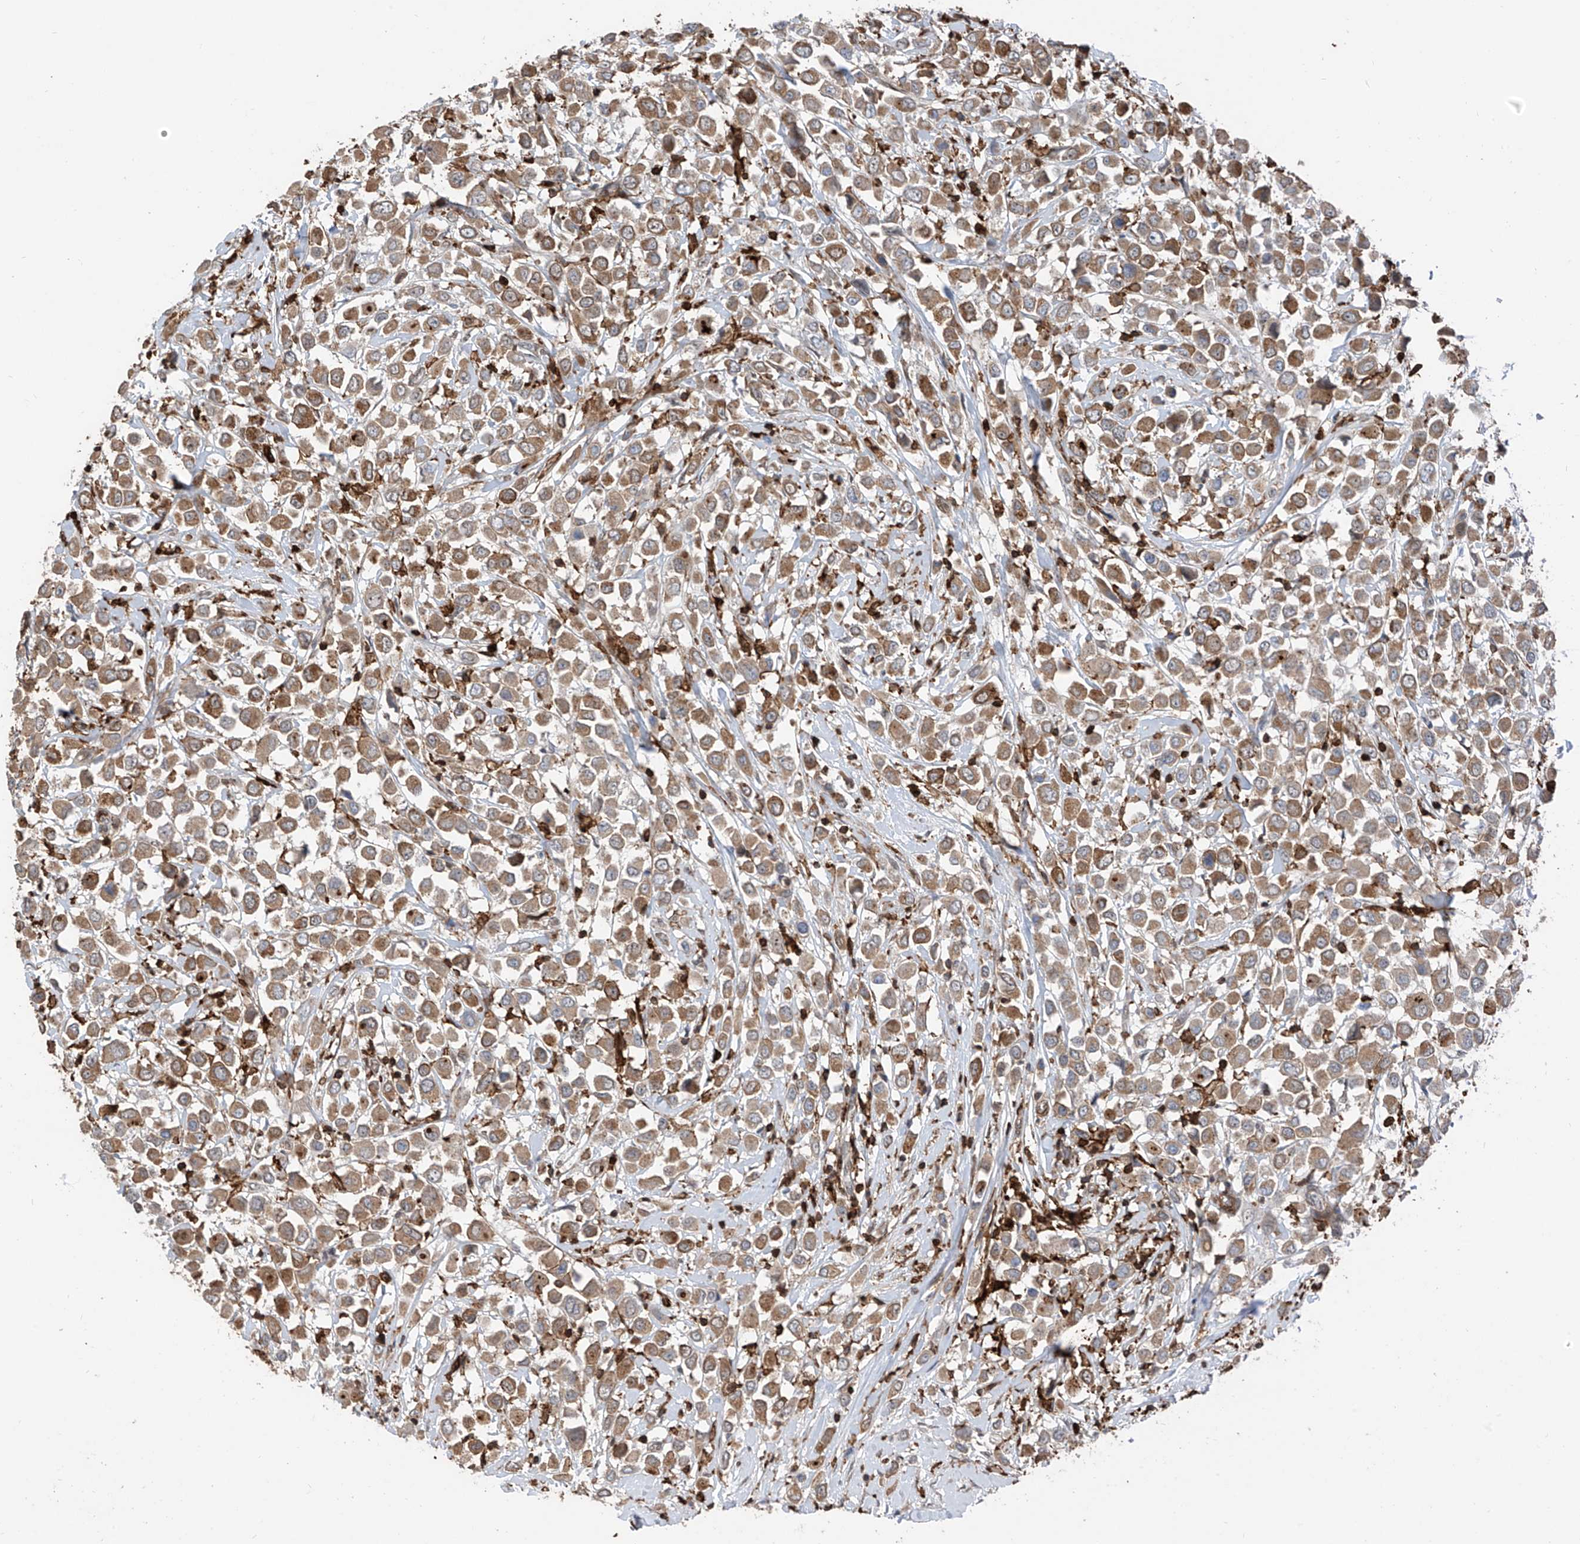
{"staining": {"intensity": "moderate", "quantity": ">75%", "location": "cytoplasmic/membranous"}, "tissue": "breast cancer", "cell_type": "Tumor cells", "image_type": "cancer", "snomed": [{"axis": "morphology", "description": "Duct carcinoma"}, {"axis": "topography", "description": "Breast"}], "caption": "A high-resolution micrograph shows immunohistochemistry staining of breast cancer, which displays moderate cytoplasmic/membranous expression in approximately >75% of tumor cells. (Brightfield microscopy of DAB IHC at high magnification).", "gene": "MICAL1", "patient": {"sex": "female", "age": 61}}